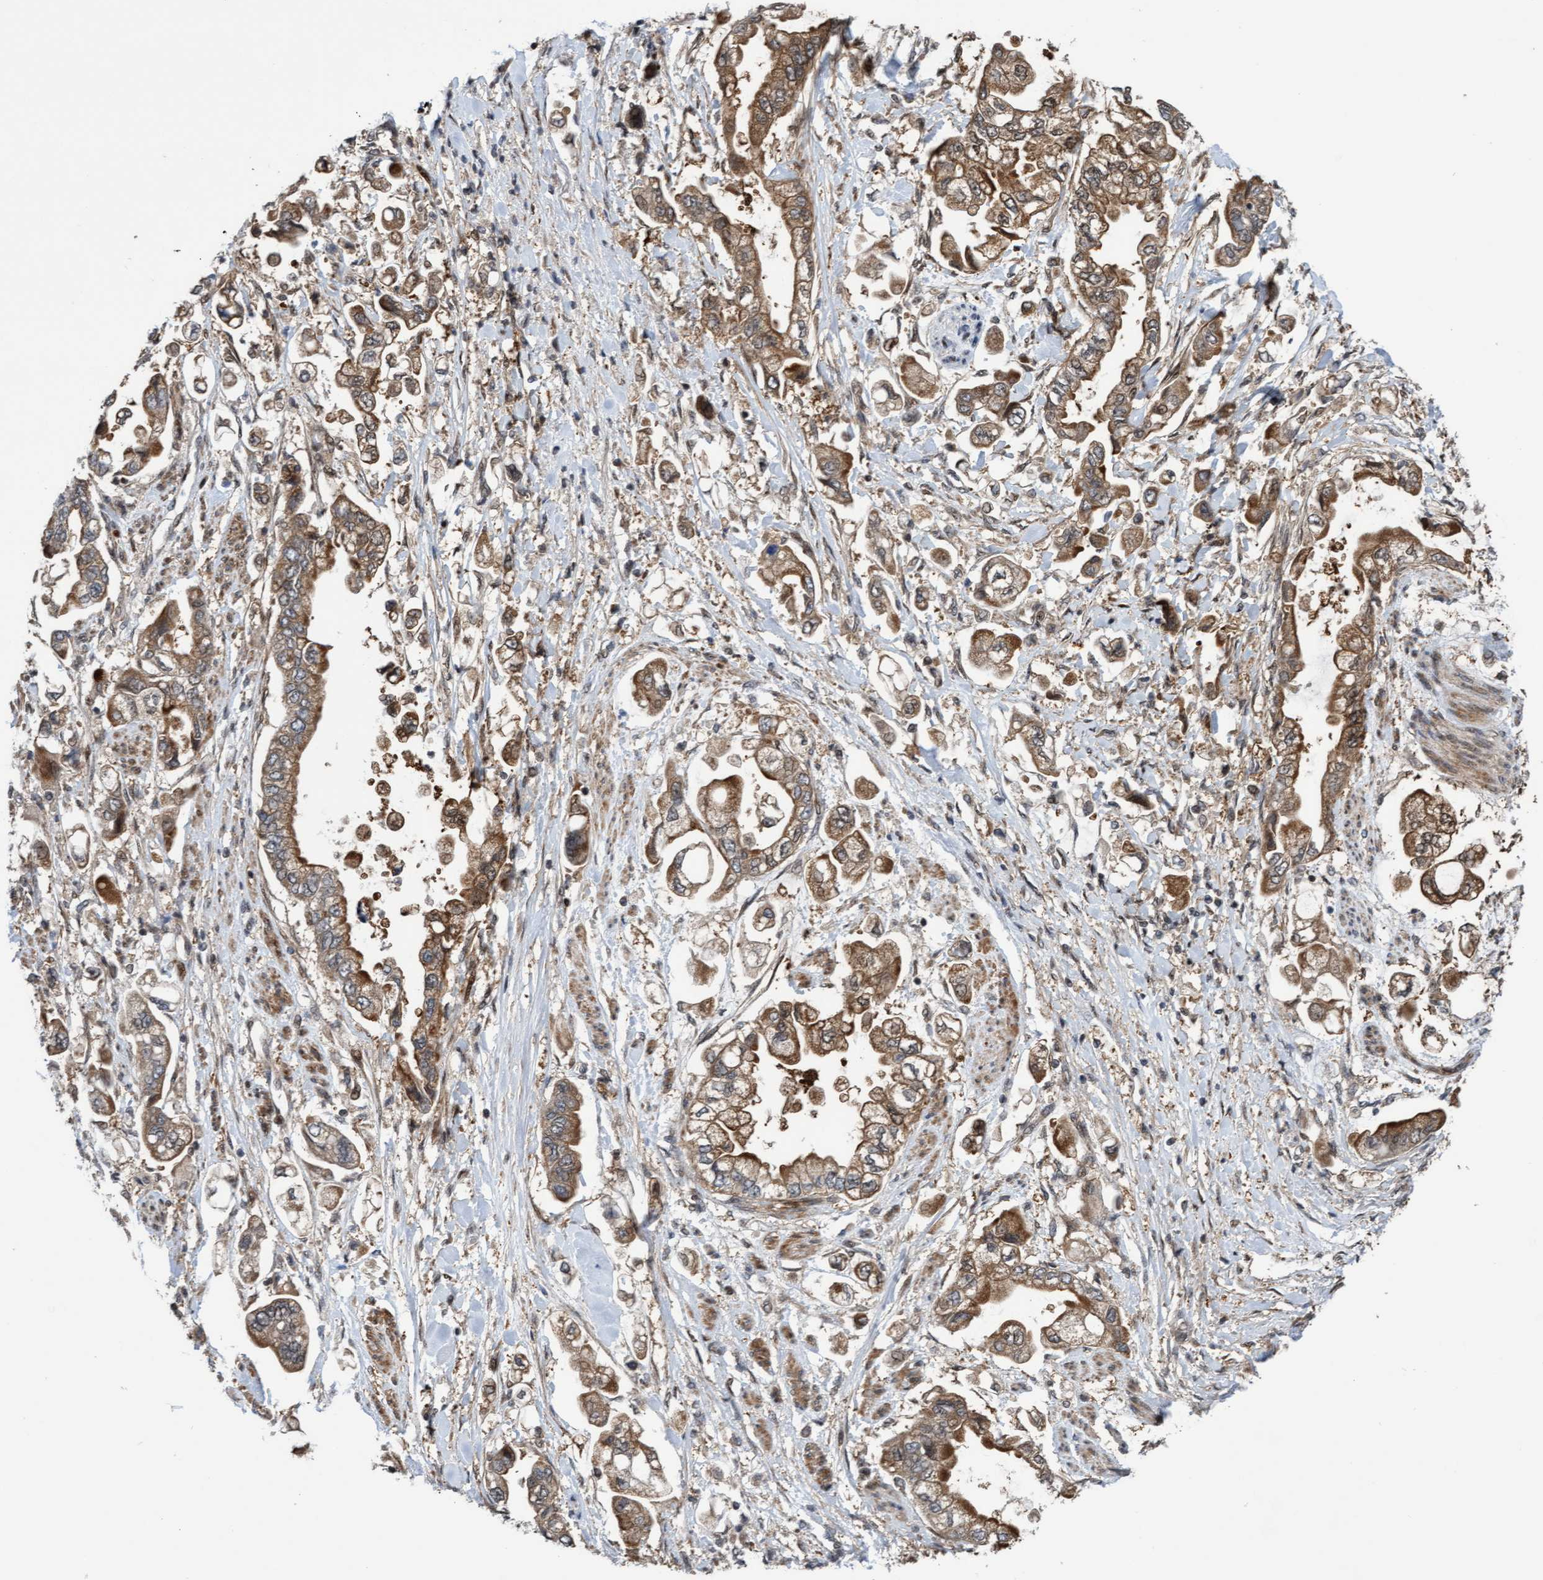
{"staining": {"intensity": "moderate", "quantity": ">75%", "location": "cytoplasmic/membranous"}, "tissue": "stomach cancer", "cell_type": "Tumor cells", "image_type": "cancer", "snomed": [{"axis": "morphology", "description": "Normal tissue, NOS"}, {"axis": "morphology", "description": "Adenocarcinoma, NOS"}, {"axis": "topography", "description": "Stomach"}], "caption": "Moderate cytoplasmic/membranous positivity is seen in about >75% of tumor cells in adenocarcinoma (stomach).", "gene": "ITFG1", "patient": {"sex": "male", "age": 62}}